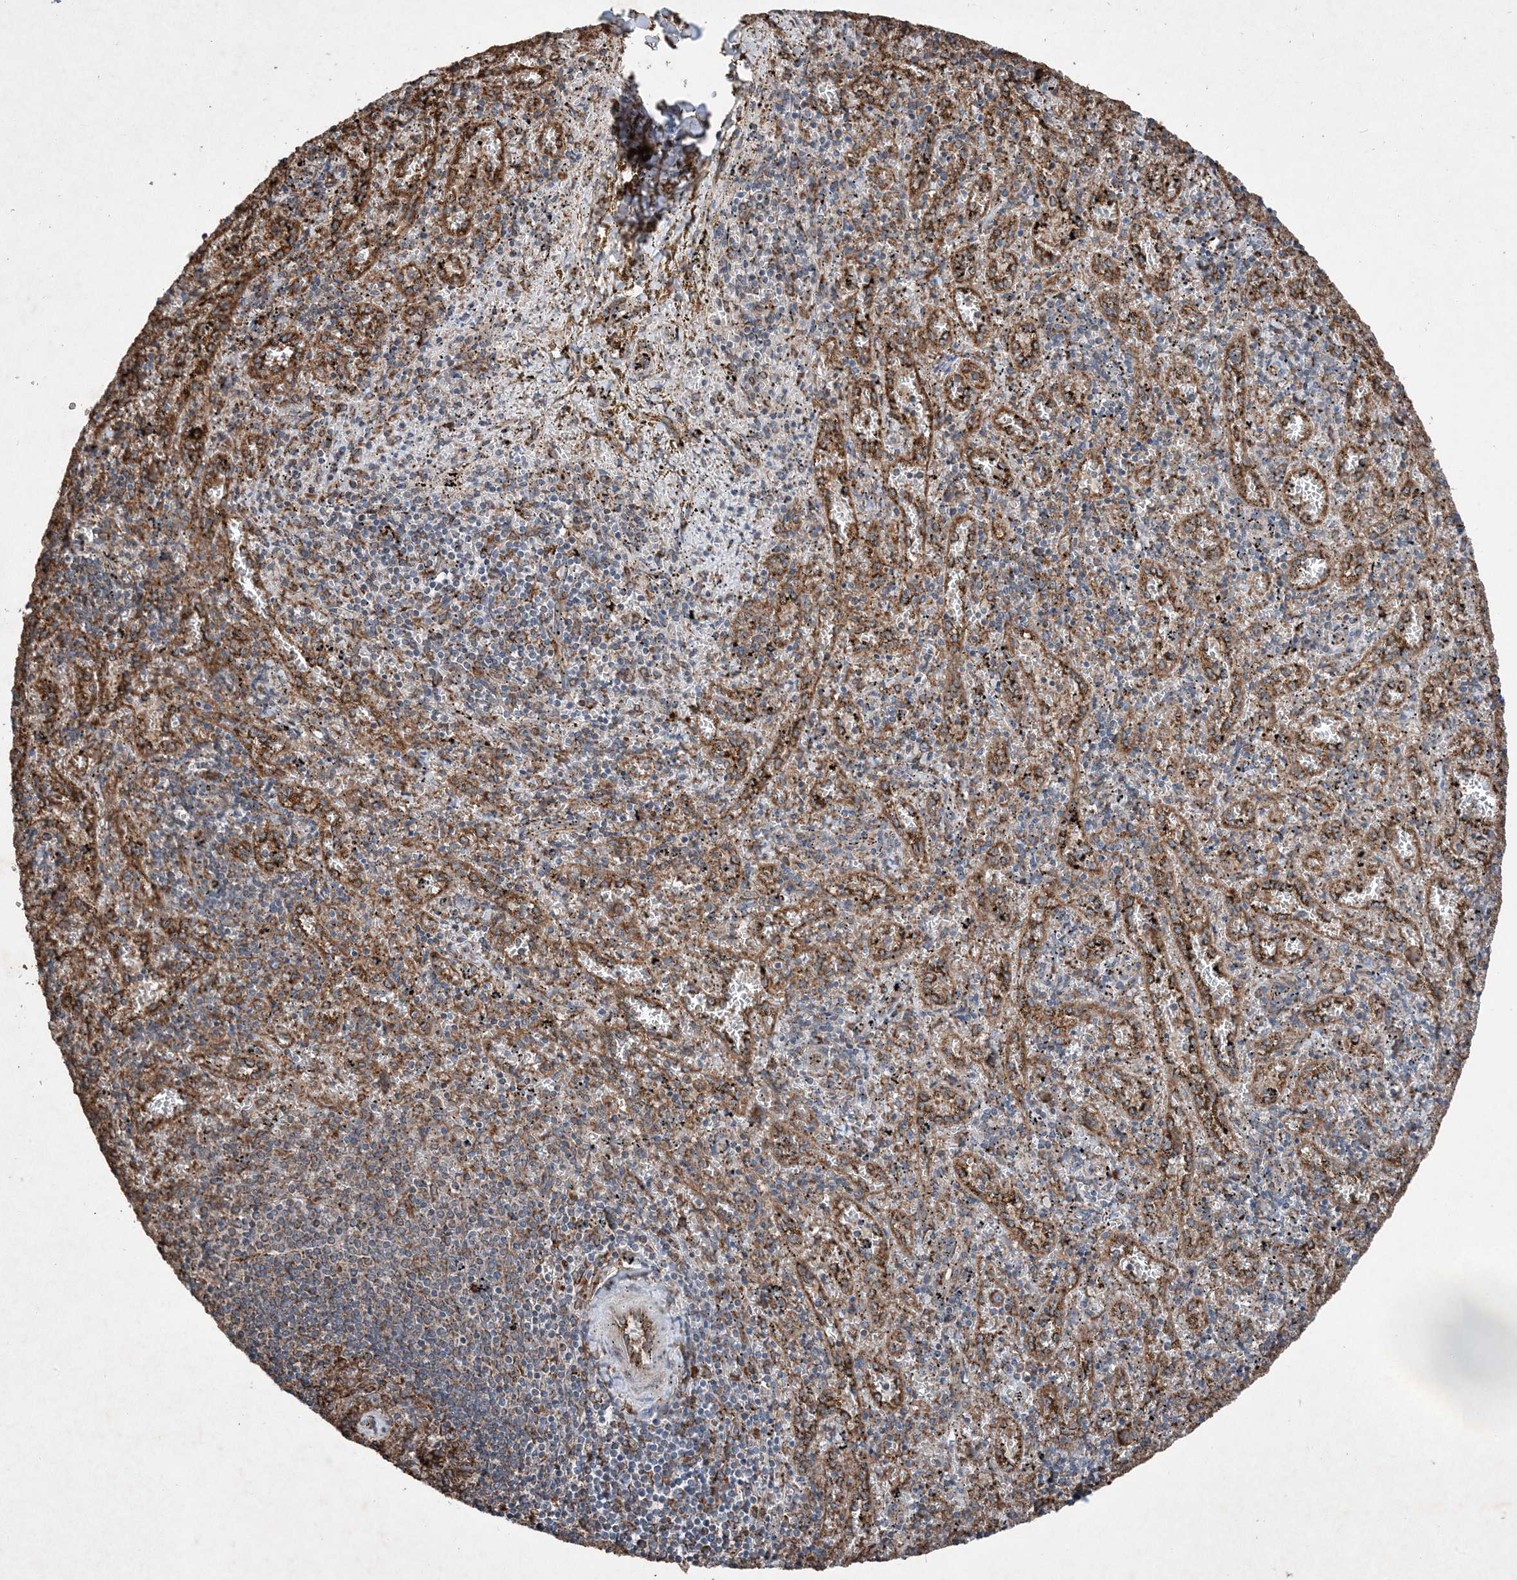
{"staining": {"intensity": "moderate", "quantity": "25%-75%", "location": "cytoplasmic/membranous"}, "tissue": "spleen", "cell_type": "Cells in red pulp", "image_type": "normal", "snomed": [{"axis": "morphology", "description": "Normal tissue, NOS"}, {"axis": "topography", "description": "Spleen"}], "caption": "This histopathology image displays immunohistochemistry (IHC) staining of benign spleen, with medium moderate cytoplasmic/membranous staining in approximately 25%-75% of cells in red pulp.", "gene": "PDIA6", "patient": {"sex": "male", "age": 11}}